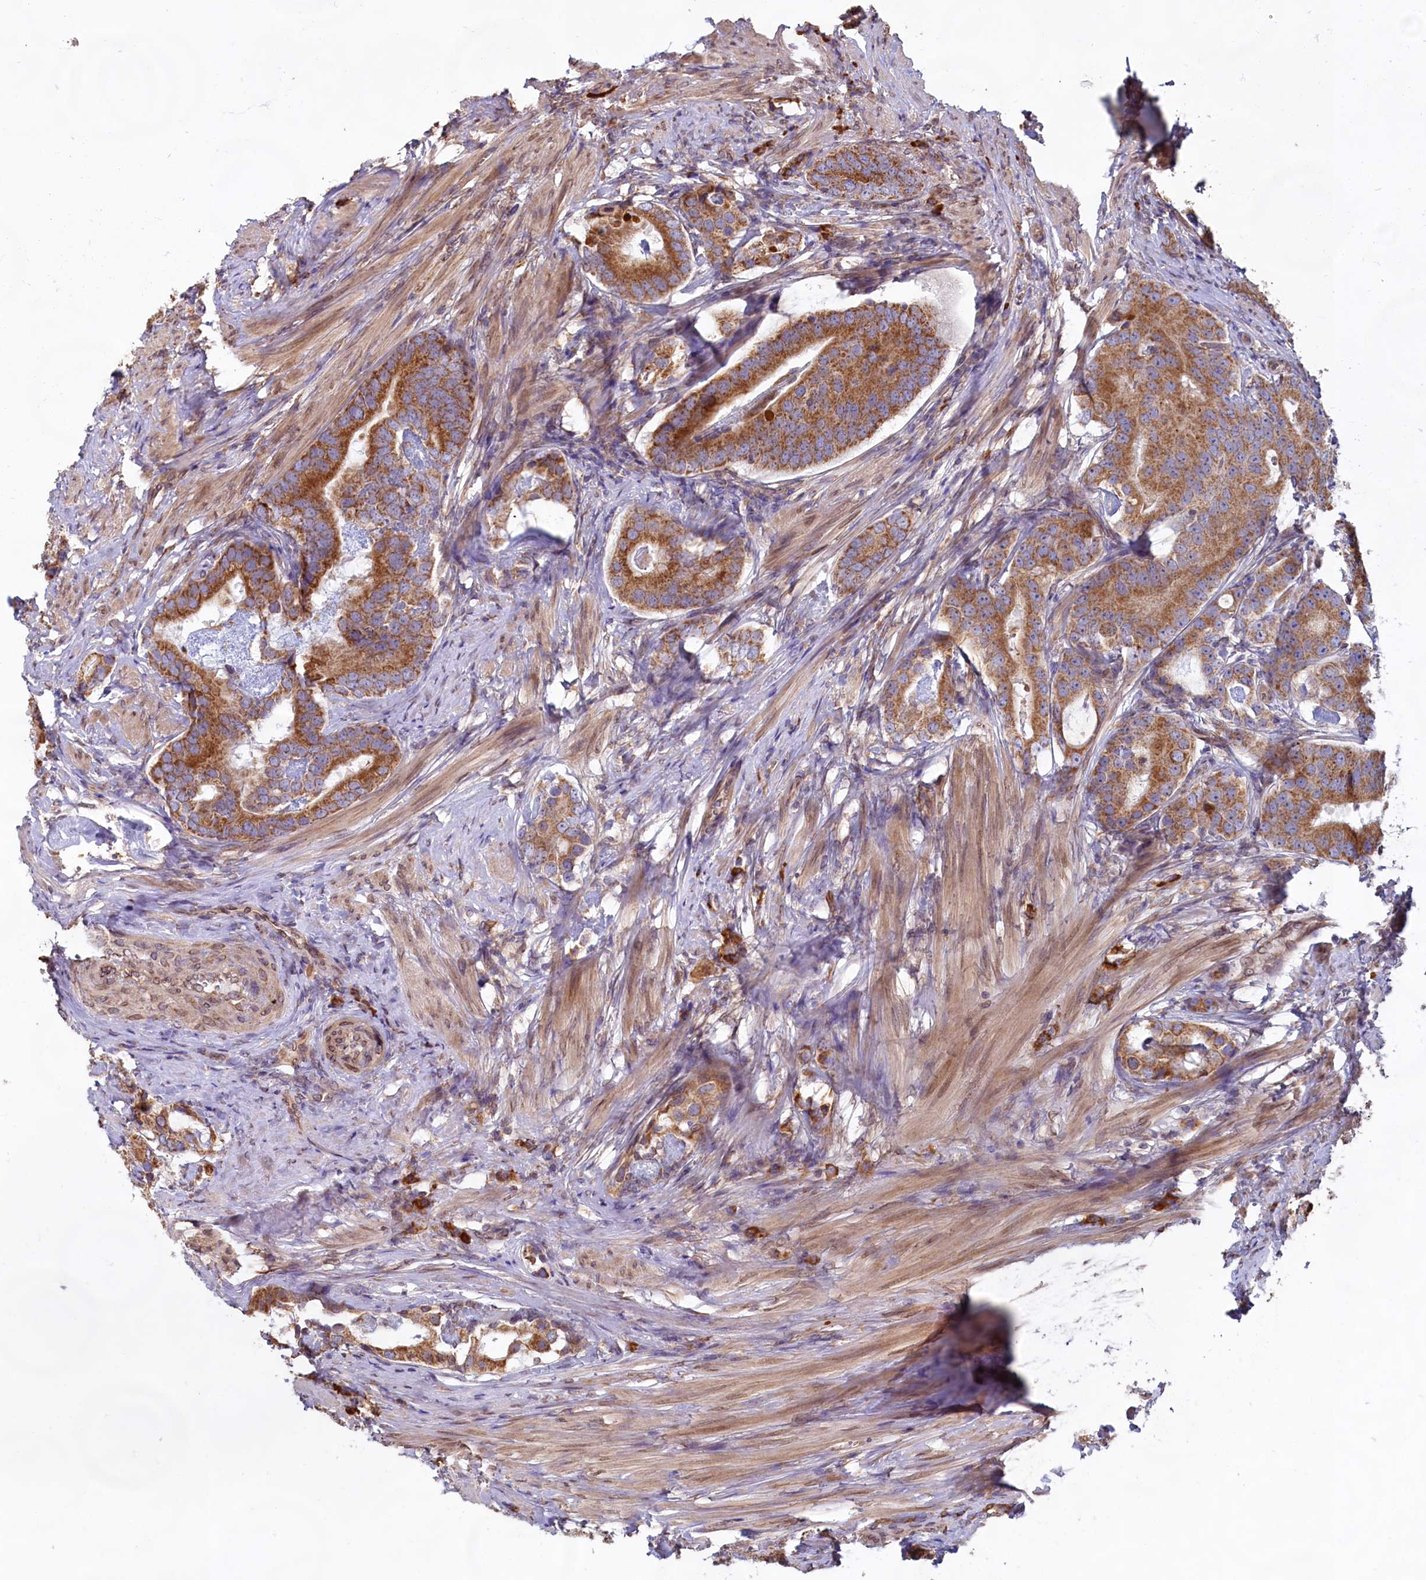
{"staining": {"intensity": "moderate", "quantity": ">75%", "location": "cytoplasmic/membranous"}, "tissue": "prostate cancer", "cell_type": "Tumor cells", "image_type": "cancer", "snomed": [{"axis": "morphology", "description": "Adenocarcinoma, Low grade"}, {"axis": "topography", "description": "Prostate"}], "caption": "This is an image of immunohistochemistry staining of prostate low-grade adenocarcinoma, which shows moderate expression in the cytoplasmic/membranous of tumor cells.", "gene": "TBC1D19", "patient": {"sex": "male", "age": 71}}